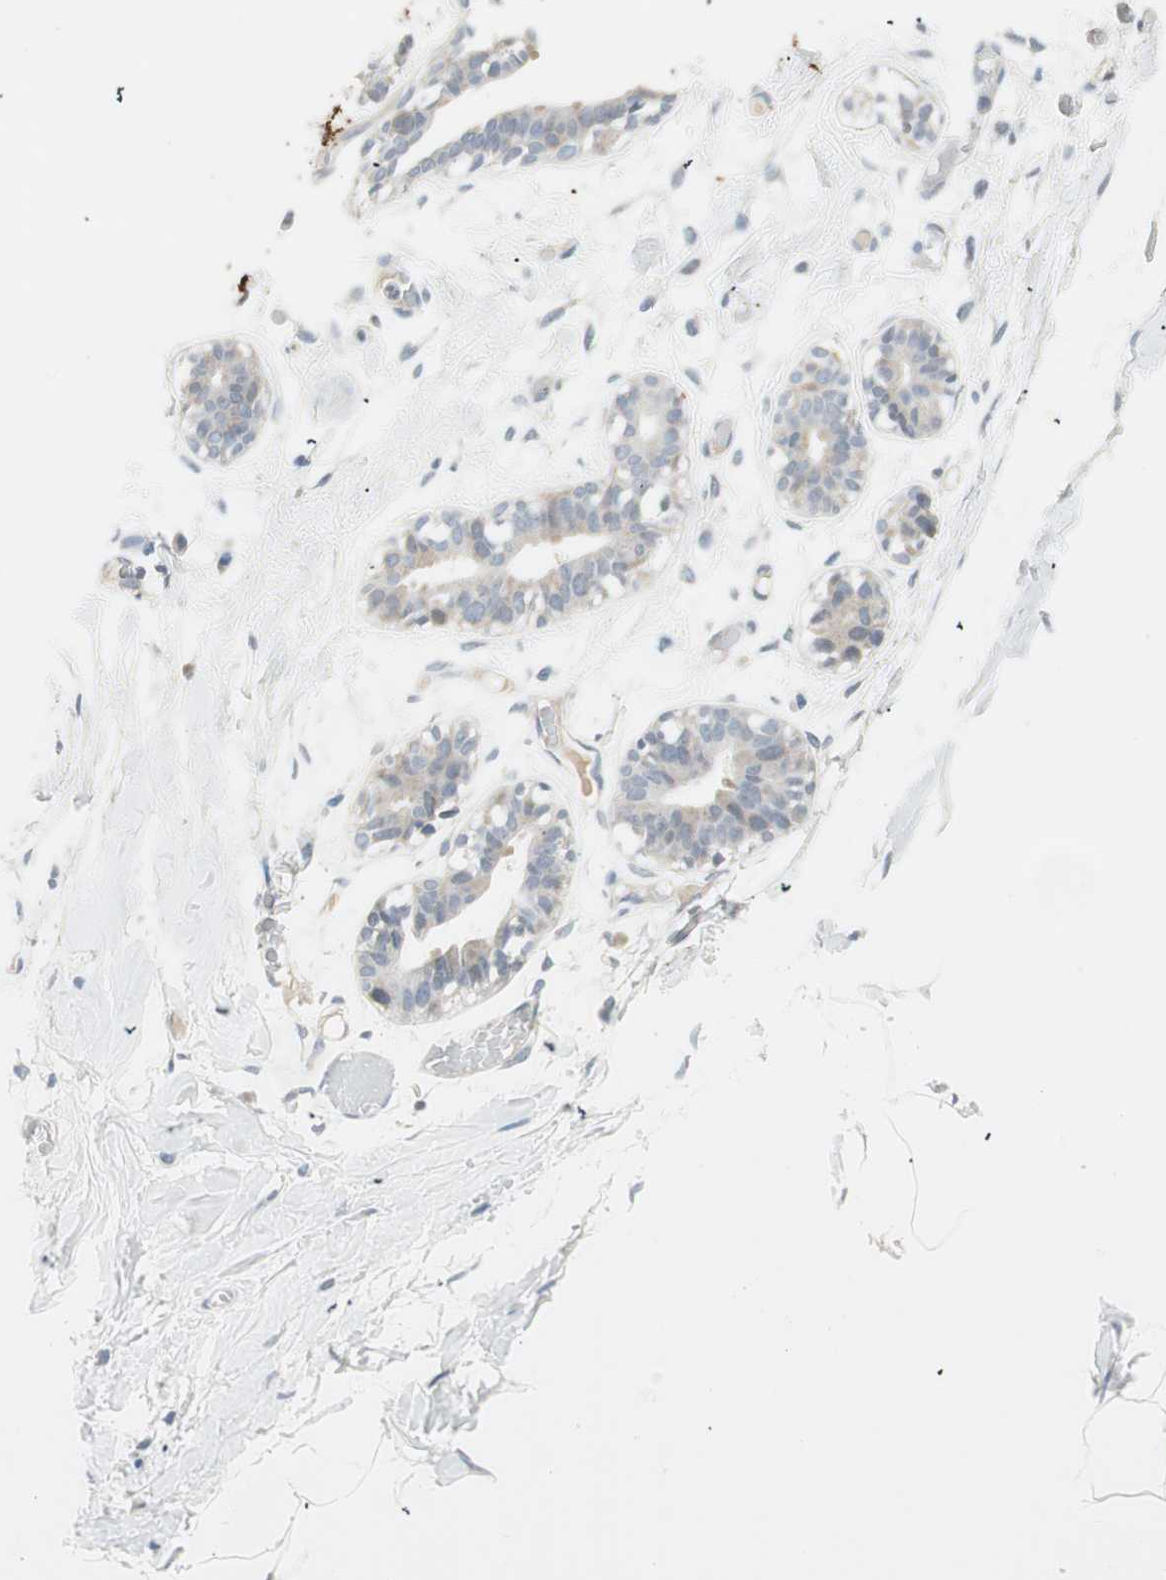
{"staining": {"intensity": "negative", "quantity": "none", "location": "none"}, "tissue": "adipose tissue", "cell_type": "Adipocytes", "image_type": "normal", "snomed": [{"axis": "morphology", "description": "Normal tissue, NOS"}, {"axis": "topography", "description": "Breast"}, {"axis": "topography", "description": "Adipose tissue"}], "caption": "This photomicrograph is of normal adipose tissue stained with IHC to label a protein in brown with the nuclei are counter-stained blue. There is no positivity in adipocytes.", "gene": "GNAO1", "patient": {"sex": "female", "age": 25}}